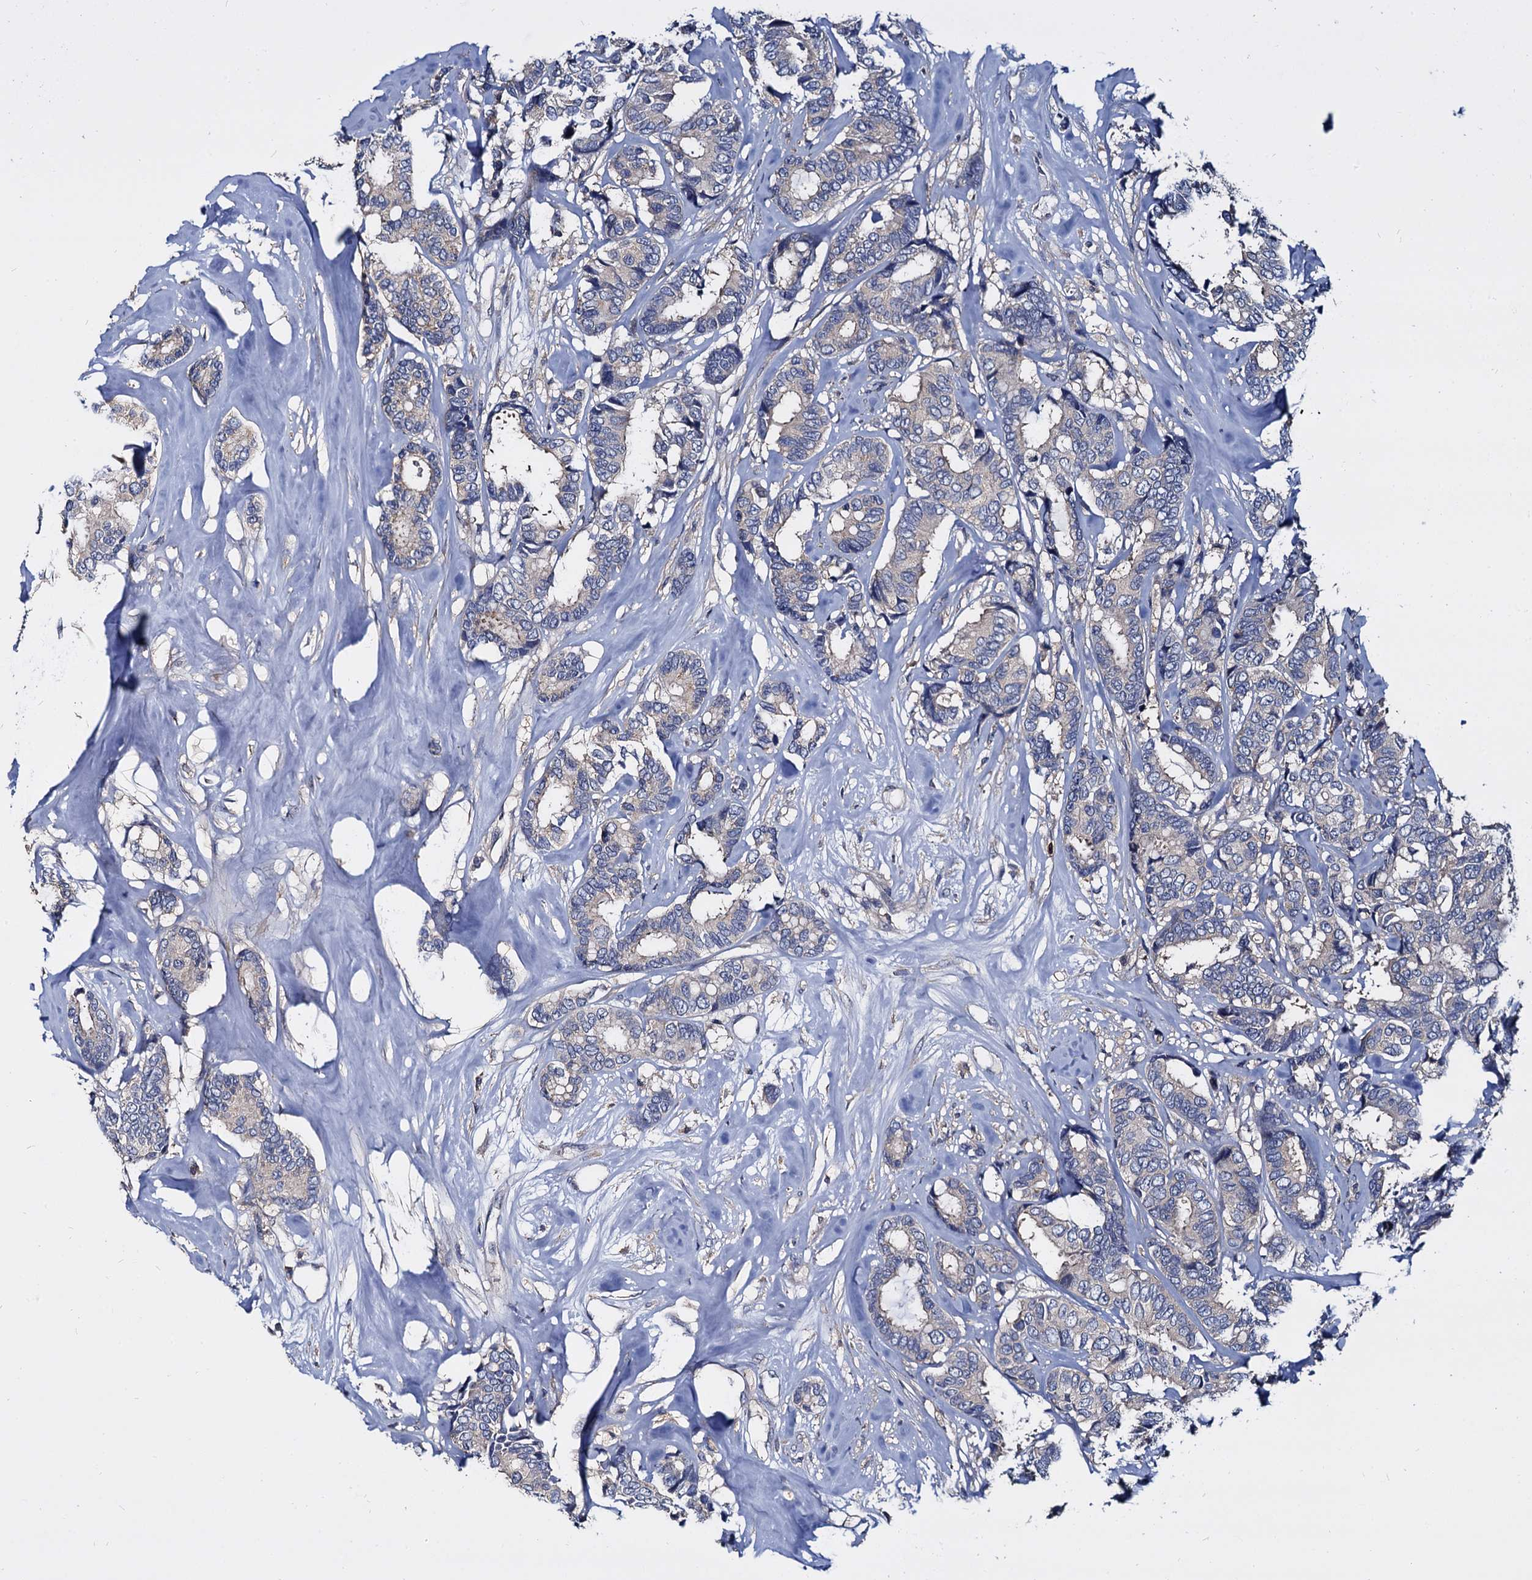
{"staining": {"intensity": "negative", "quantity": "none", "location": "none"}, "tissue": "breast cancer", "cell_type": "Tumor cells", "image_type": "cancer", "snomed": [{"axis": "morphology", "description": "Duct carcinoma"}, {"axis": "topography", "description": "Breast"}], "caption": "Tumor cells are negative for protein expression in human breast cancer (infiltrating ductal carcinoma). The staining was performed using DAB (3,3'-diaminobenzidine) to visualize the protein expression in brown, while the nuclei were stained in blue with hematoxylin (Magnification: 20x).", "gene": "ANKRD13A", "patient": {"sex": "female", "age": 87}}